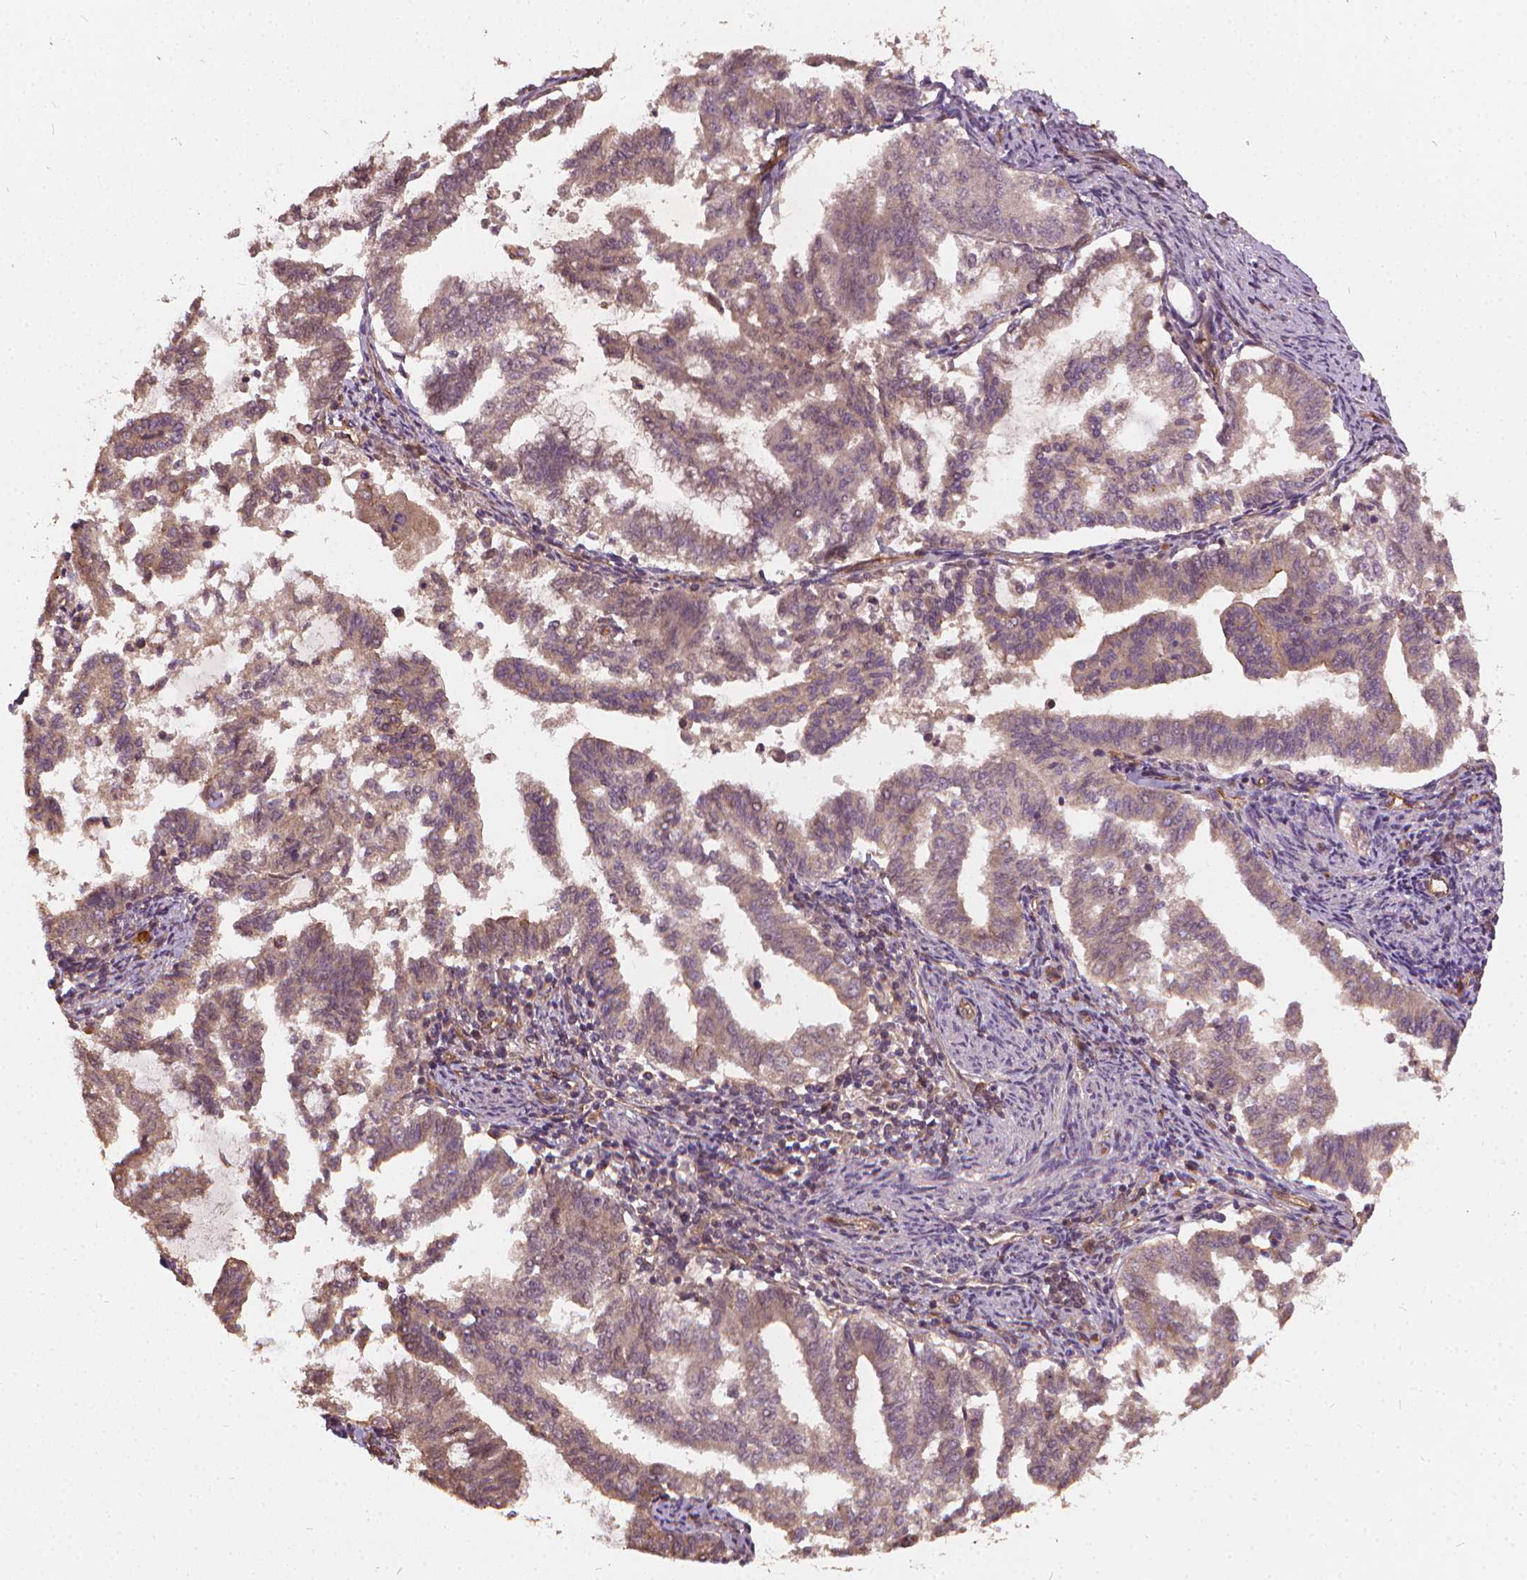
{"staining": {"intensity": "weak", "quantity": ">75%", "location": "cytoplasmic/membranous"}, "tissue": "endometrial cancer", "cell_type": "Tumor cells", "image_type": "cancer", "snomed": [{"axis": "morphology", "description": "Adenocarcinoma, NOS"}, {"axis": "topography", "description": "Endometrium"}], "caption": "High-power microscopy captured an immunohistochemistry image of endometrial cancer (adenocarcinoma), revealing weak cytoplasmic/membranous expression in about >75% of tumor cells.", "gene": "UBXN2A", "patient": {"sex": "female", "age": 79}}